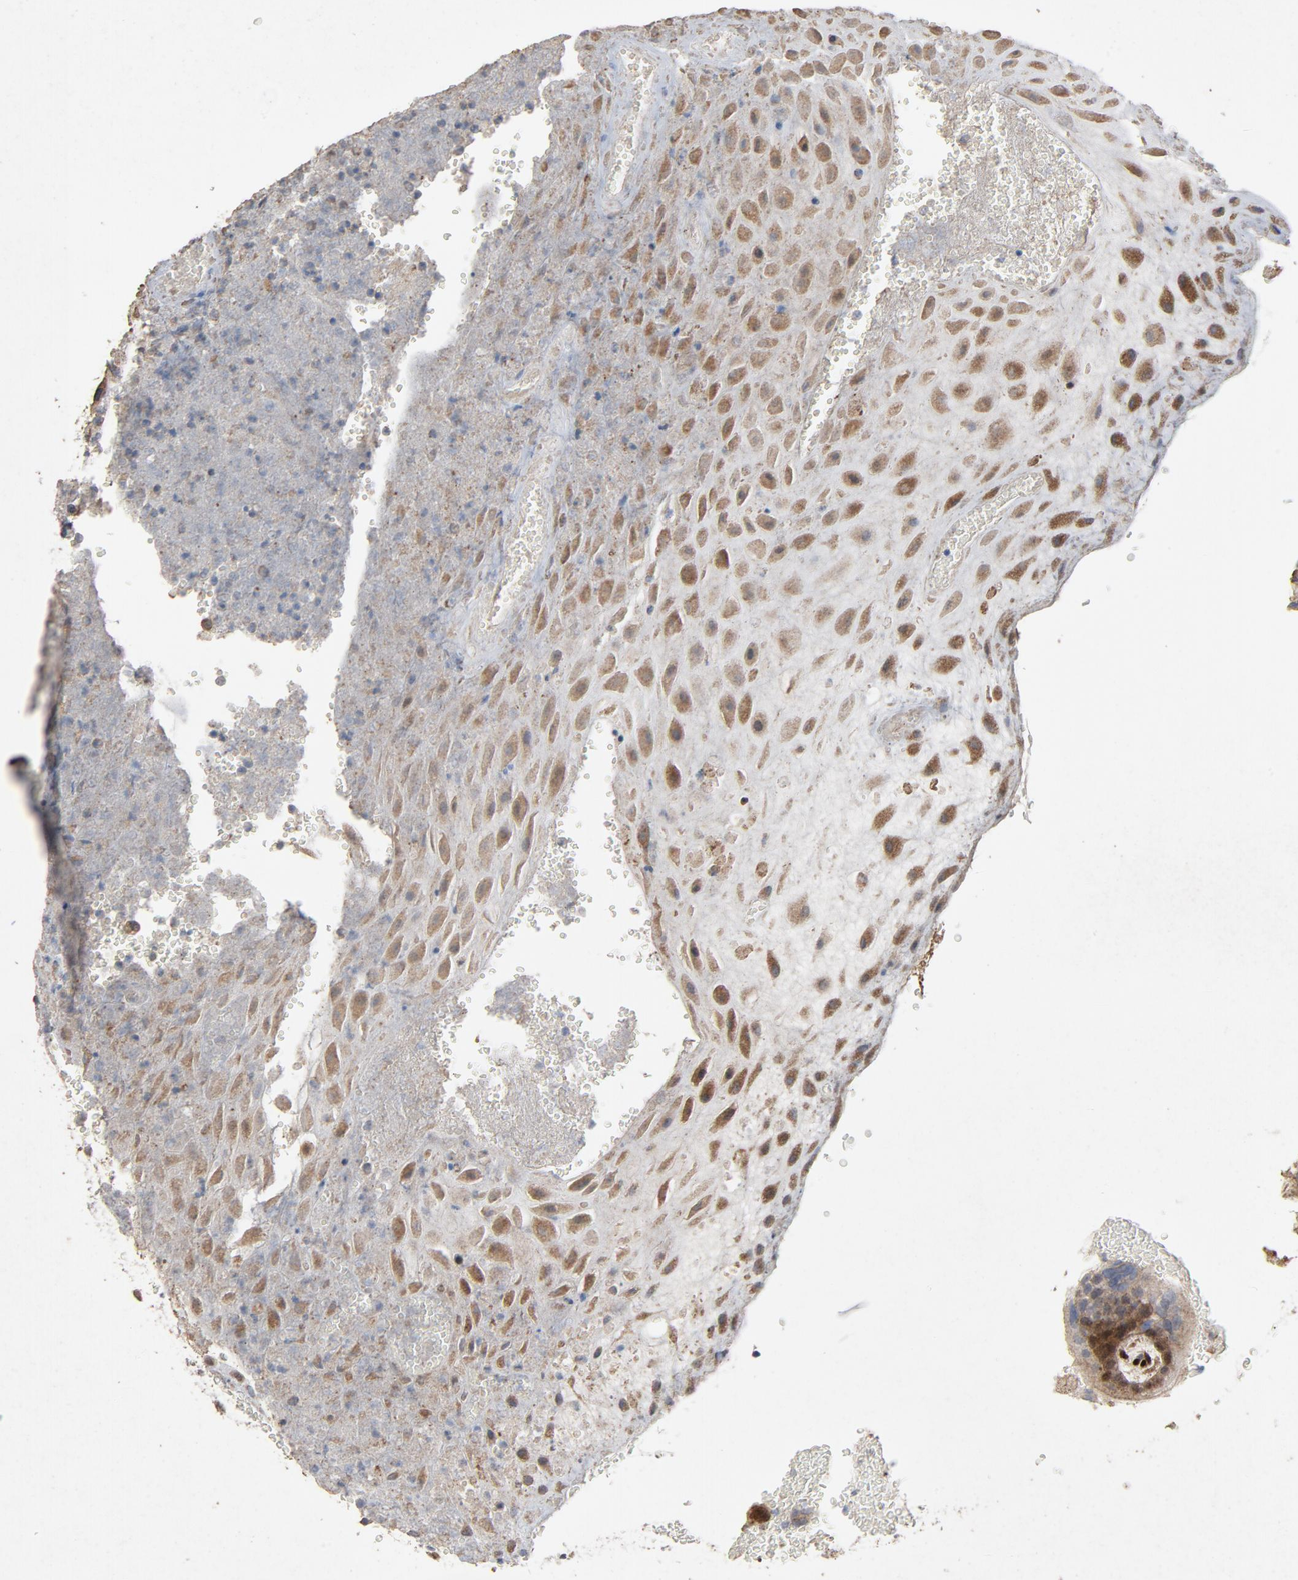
{"staining": {"intensity": "moderate", "quantity": ">75%", "location": "cytoplasmic/membranous"}, "tissue": "placenta", "cell_type": "Decidual cells", "image_type": "normal", "snomed": [{"axis": "morphology", "description": "Normal tissue, NOS"}, {"axis": "topography", "description": "Placenta"}], "caption": "Immunohistochemical staining of normal human placenta demonstrates medium levels of moderate cytoplasmic/membranous staining in approximately >75% of decidual cells.", "gene": "CDK6", "patient": {"sex": "female", "age": 19}}